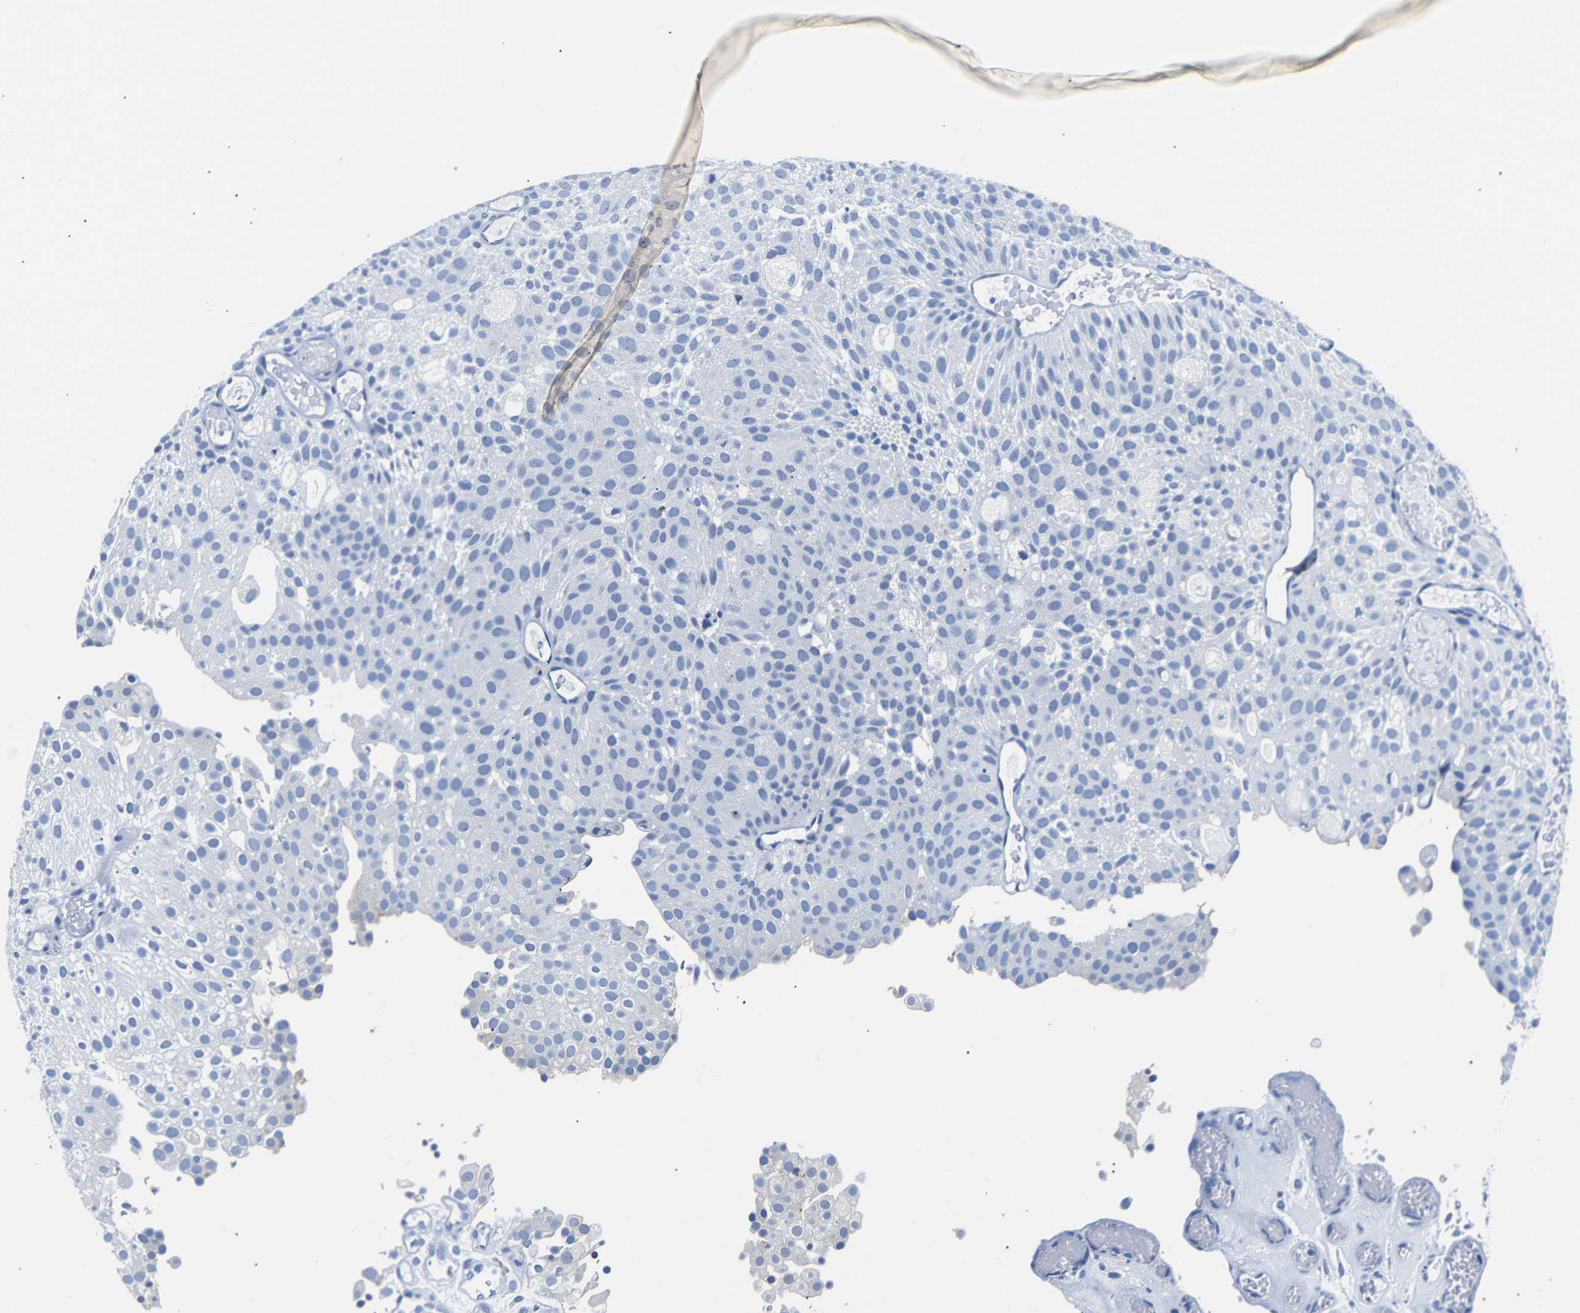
{"staining": {"intensity": "negative", "quantity": "none", "location": "none"}, "tissue": "urothelial cancer", "cell_type": "Tumor cells", "image_type": "cancer", "snomed": [{"axis": "morphology", "description": "Urothelial carcinoma, Low grade"}, {"axis": "topography", "description": "Urinary bladder"}], "caption": "IHC histopathology image of neoplastic tissue: human low-grade urothelial carcinoma stained with DAB (3,3'-diaminobenzidine) exhibits no significant protein expression in tumor cells.", "gene": "GAP43", "patient": {"sex": "male", "age": 78}}